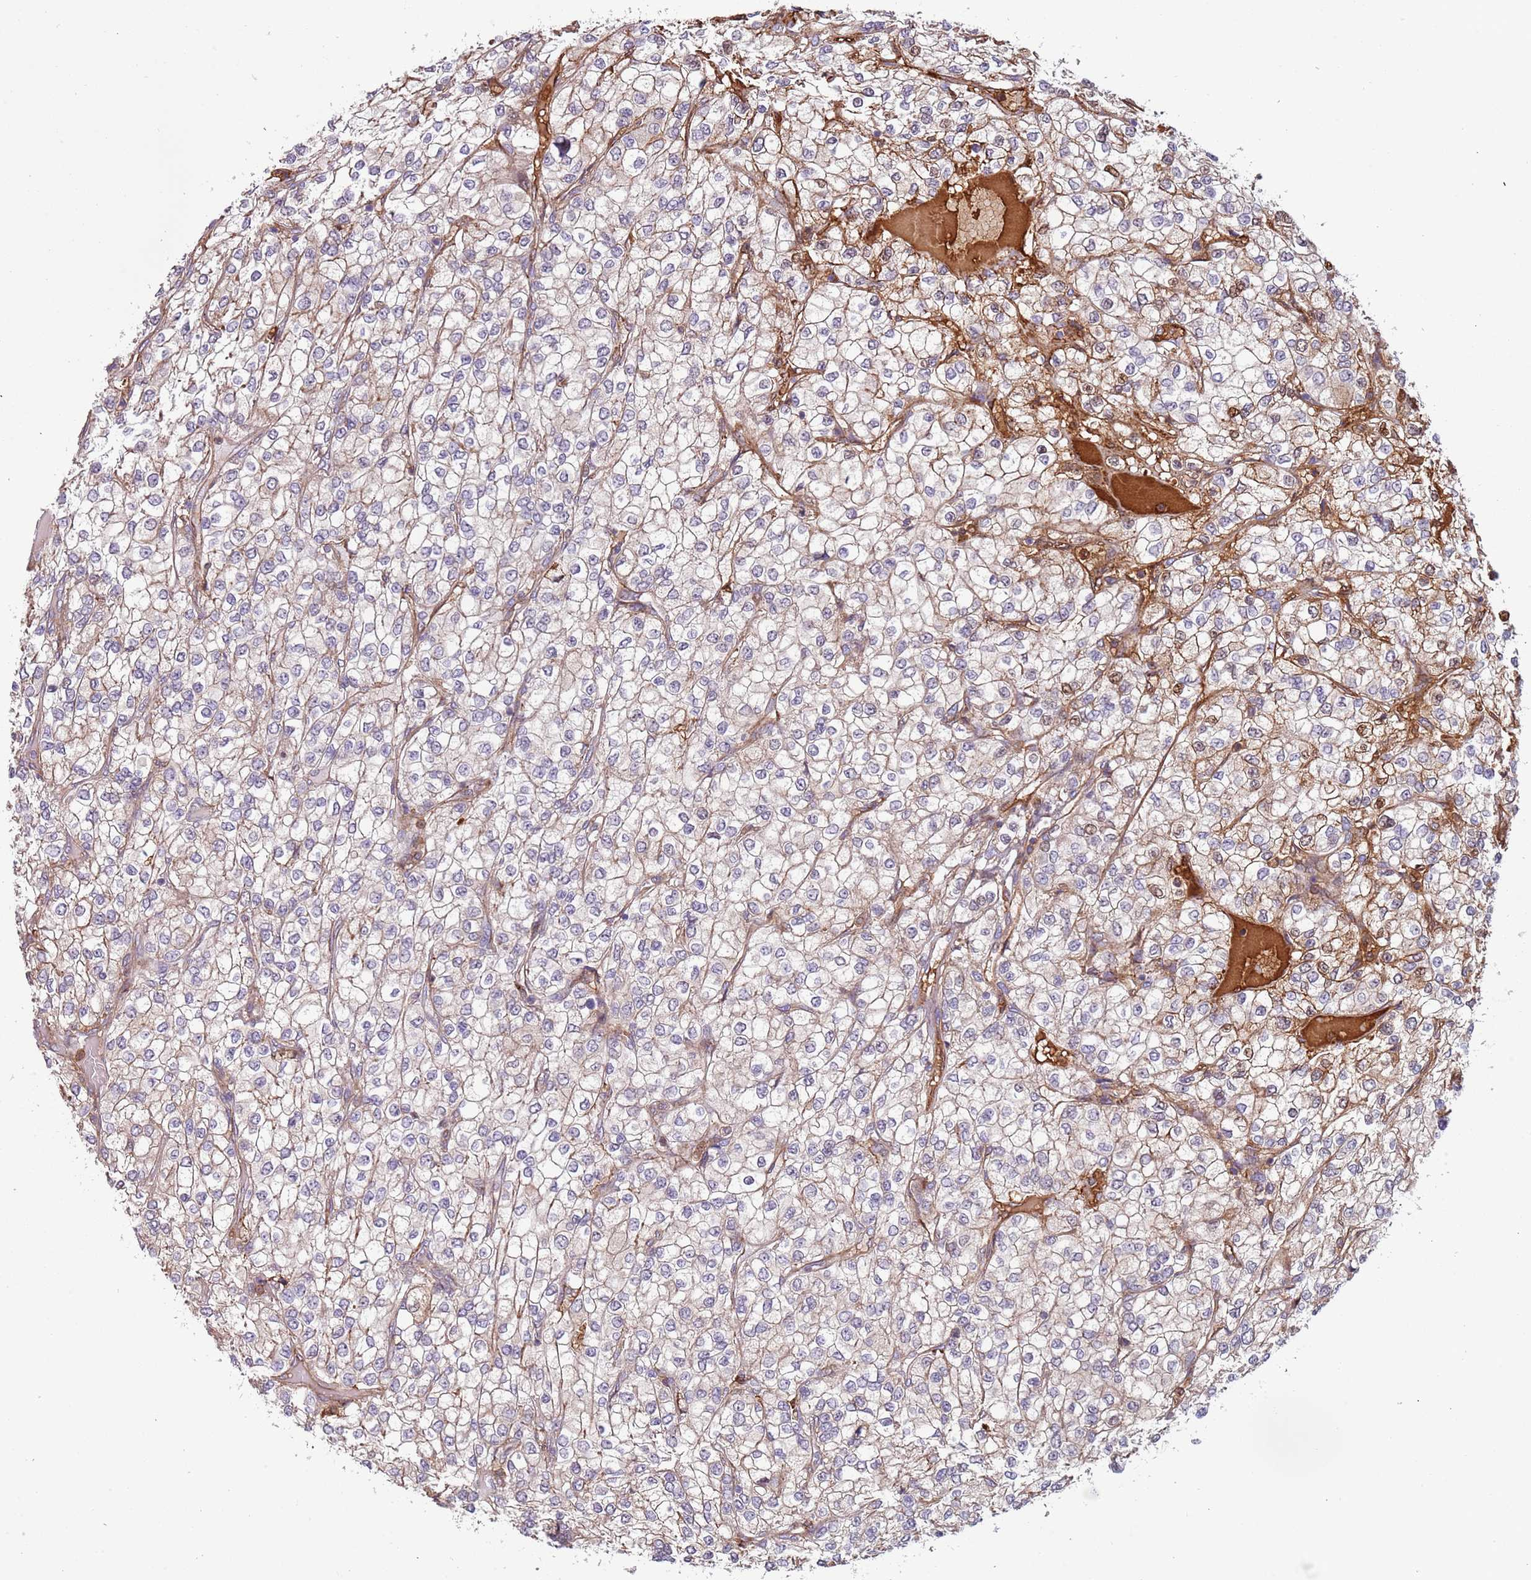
{"staining": {"intensity": "moderate", "quantity": "<25%", "location": "cytoplasmic/membranous,nuclear"}, "tissue": "renal cancer", "cell_type": "Tumor cells", "image_type": "cancer", "snomed": [{"axis": "morphology", "description": "Adenocarcinoma, NOS"}, {"axis": "topography", "description": "Kidney"}], "caption": "A low amount of moderate cytoplasmic/membranous and nuclear expression is identified in about <25% of tumor cells in renal cancer (adenocarcinoma) tissue.", "gene": "NADK", "patient": {"sex": "male", "age": 80}}